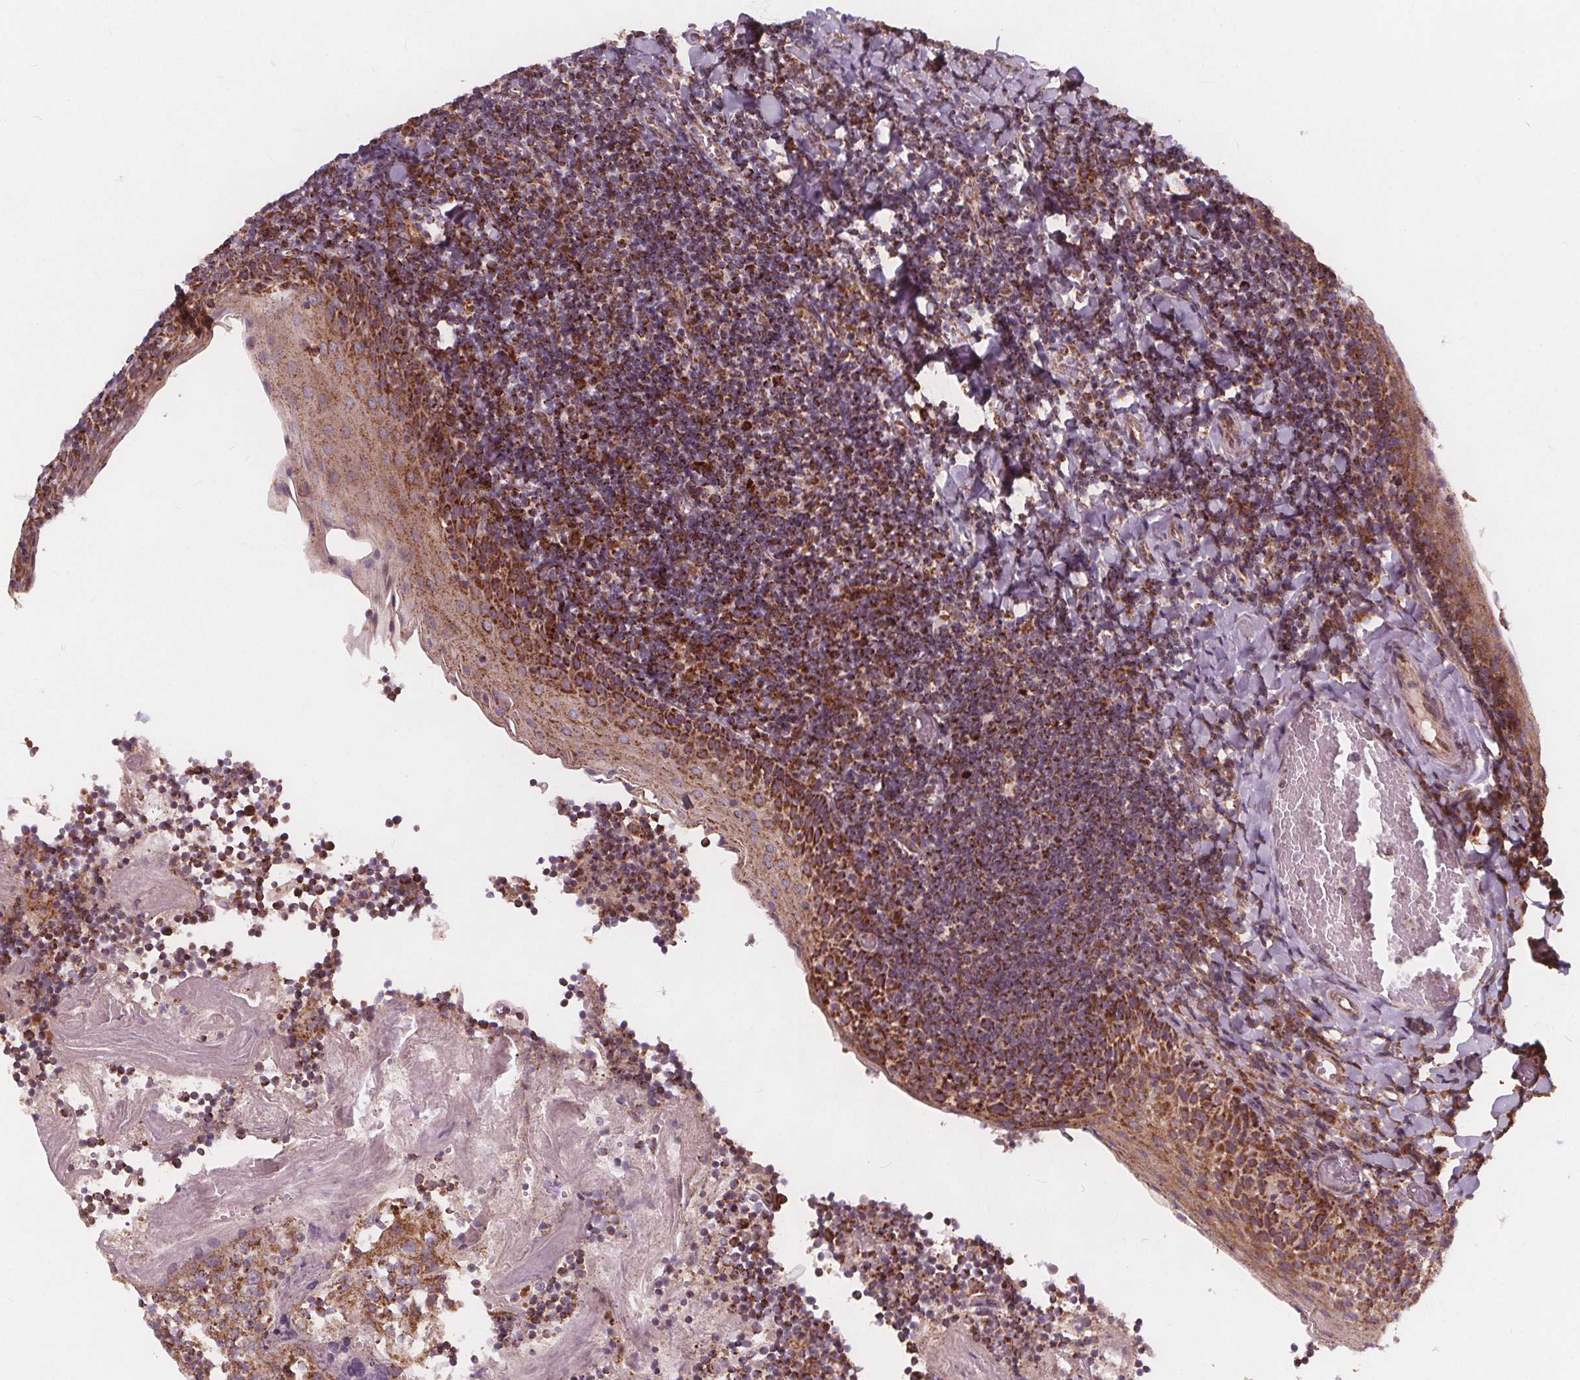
{"staining": {"intensity": "strong", "quantity": "25%-75%", "location": "cytoplasmic/membranous"}, "tissue": "tonsil", "cell_type": "Germinal center cells", "image_type": "normal", "snomed": [{"axis": "morphology", "description": "Normal tissue, NOS"}, {"axis": "topography", "description": "Tonsil"}], "caption": "Normal tonsil exhibits strong cytoplasmic/membranous positivity in about 25%-75% of germinal center cells (DAB IHC with brightfield microscopy, high magnification)..", "gene": "PLSCR3", "patient": {"sex": "female", "age": 10}}